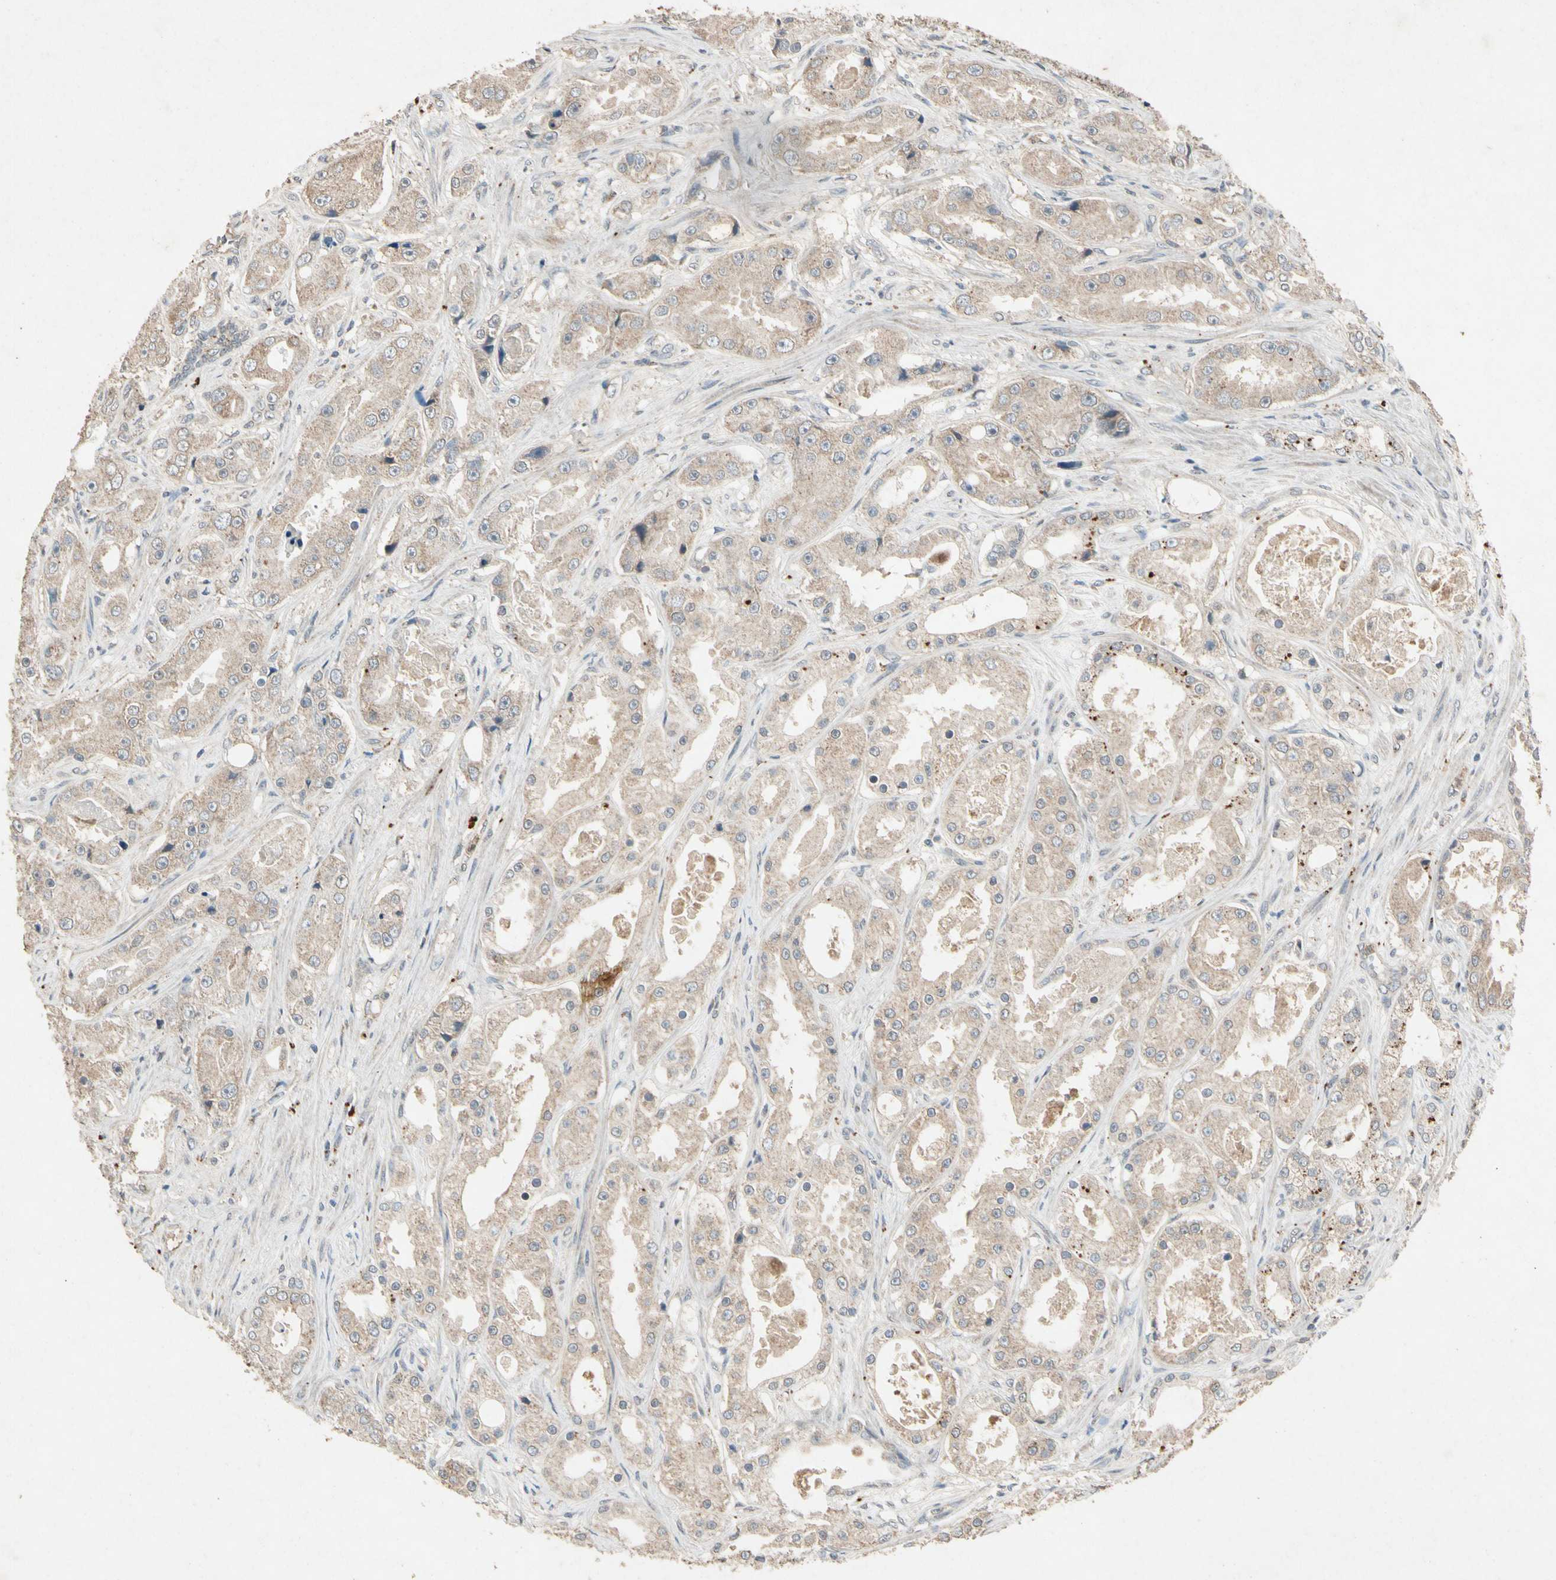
{"staining": {"intensity": "weak", "quantity": ">75%", "location": "cytoplasmic/membranous"}, "tissue": "prostate cancer", "cell_type": "Tumor cells", "image_type": "cancer", "snomed": [{"axis": "morphology", "description": "Adenocarcinoma, High grade"}, {"axis": "topography", "description": "Prostate"}], "caption": "About >75% of tumor cells in human prostate cancer (high-grade adenocarcinoma) reveal weak cytoplasmic/membranous protein positivity as visualized by brown immunohistochemical staining.", "gene": "GPLD1", "patient": {"sex": "male", "age": 73}}